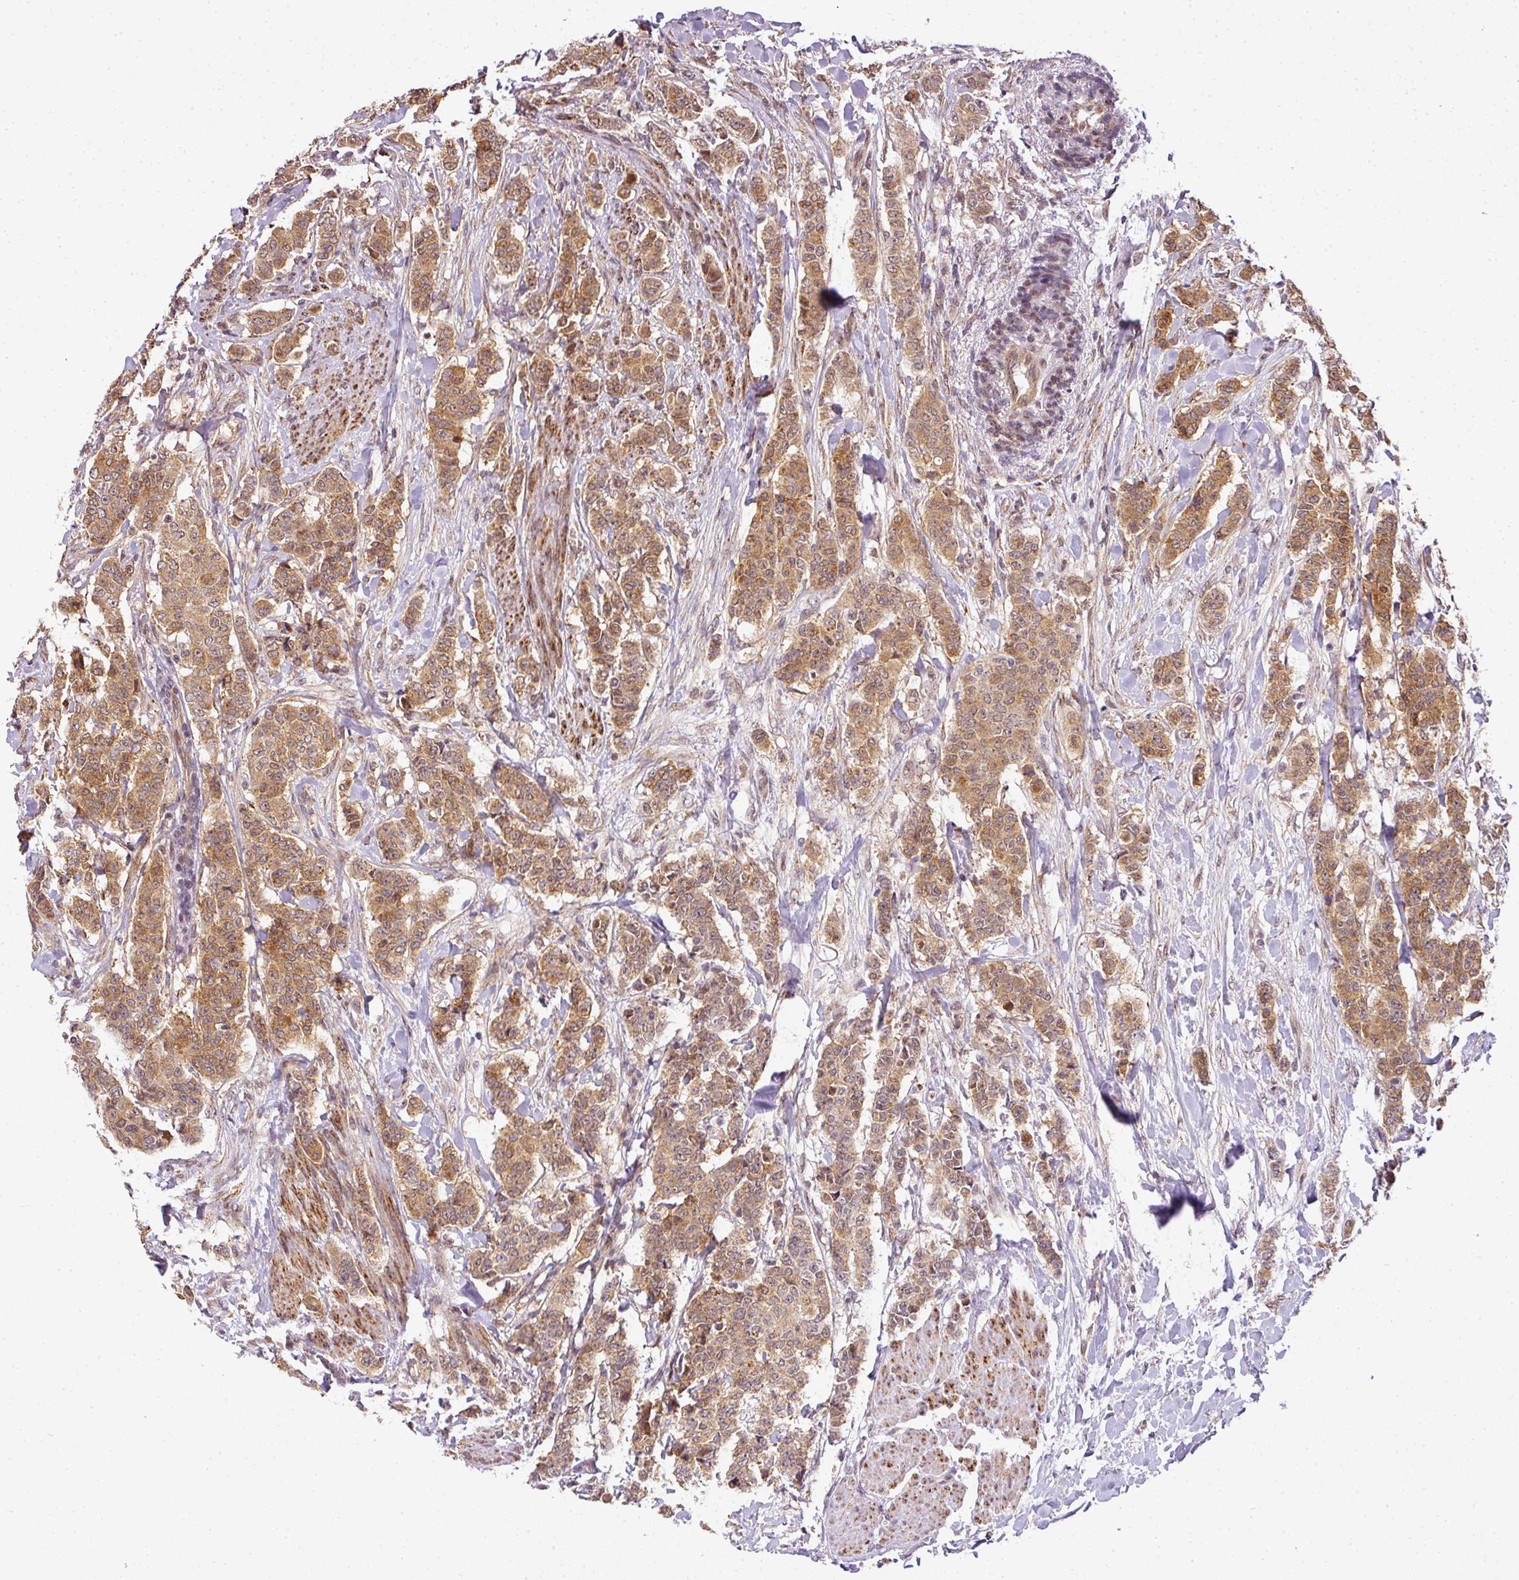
{"staining": {"intensity": "moderate", "quantity": ">75%", "location": "cytoplasmic/membranous,nuclear"}, "tissue": "breast cancer", "cell_type": "Tumor cells", "image_type": "cancer", "snomed": [{"axis": "morphology", "description": "Duct carcinoma"}, {"axis": "topography", "description": "Breast"}], "caption": "Breast cancer stained with immunohistochemistry displays moderate cytoplasmic/membranous and nuclear staining in about >75% of tumor cells. The protein is shown in brown color, while the nuclei are stained blue.", "gene": "C1orf226", "patient": {"sex": "female", "age": 40}}